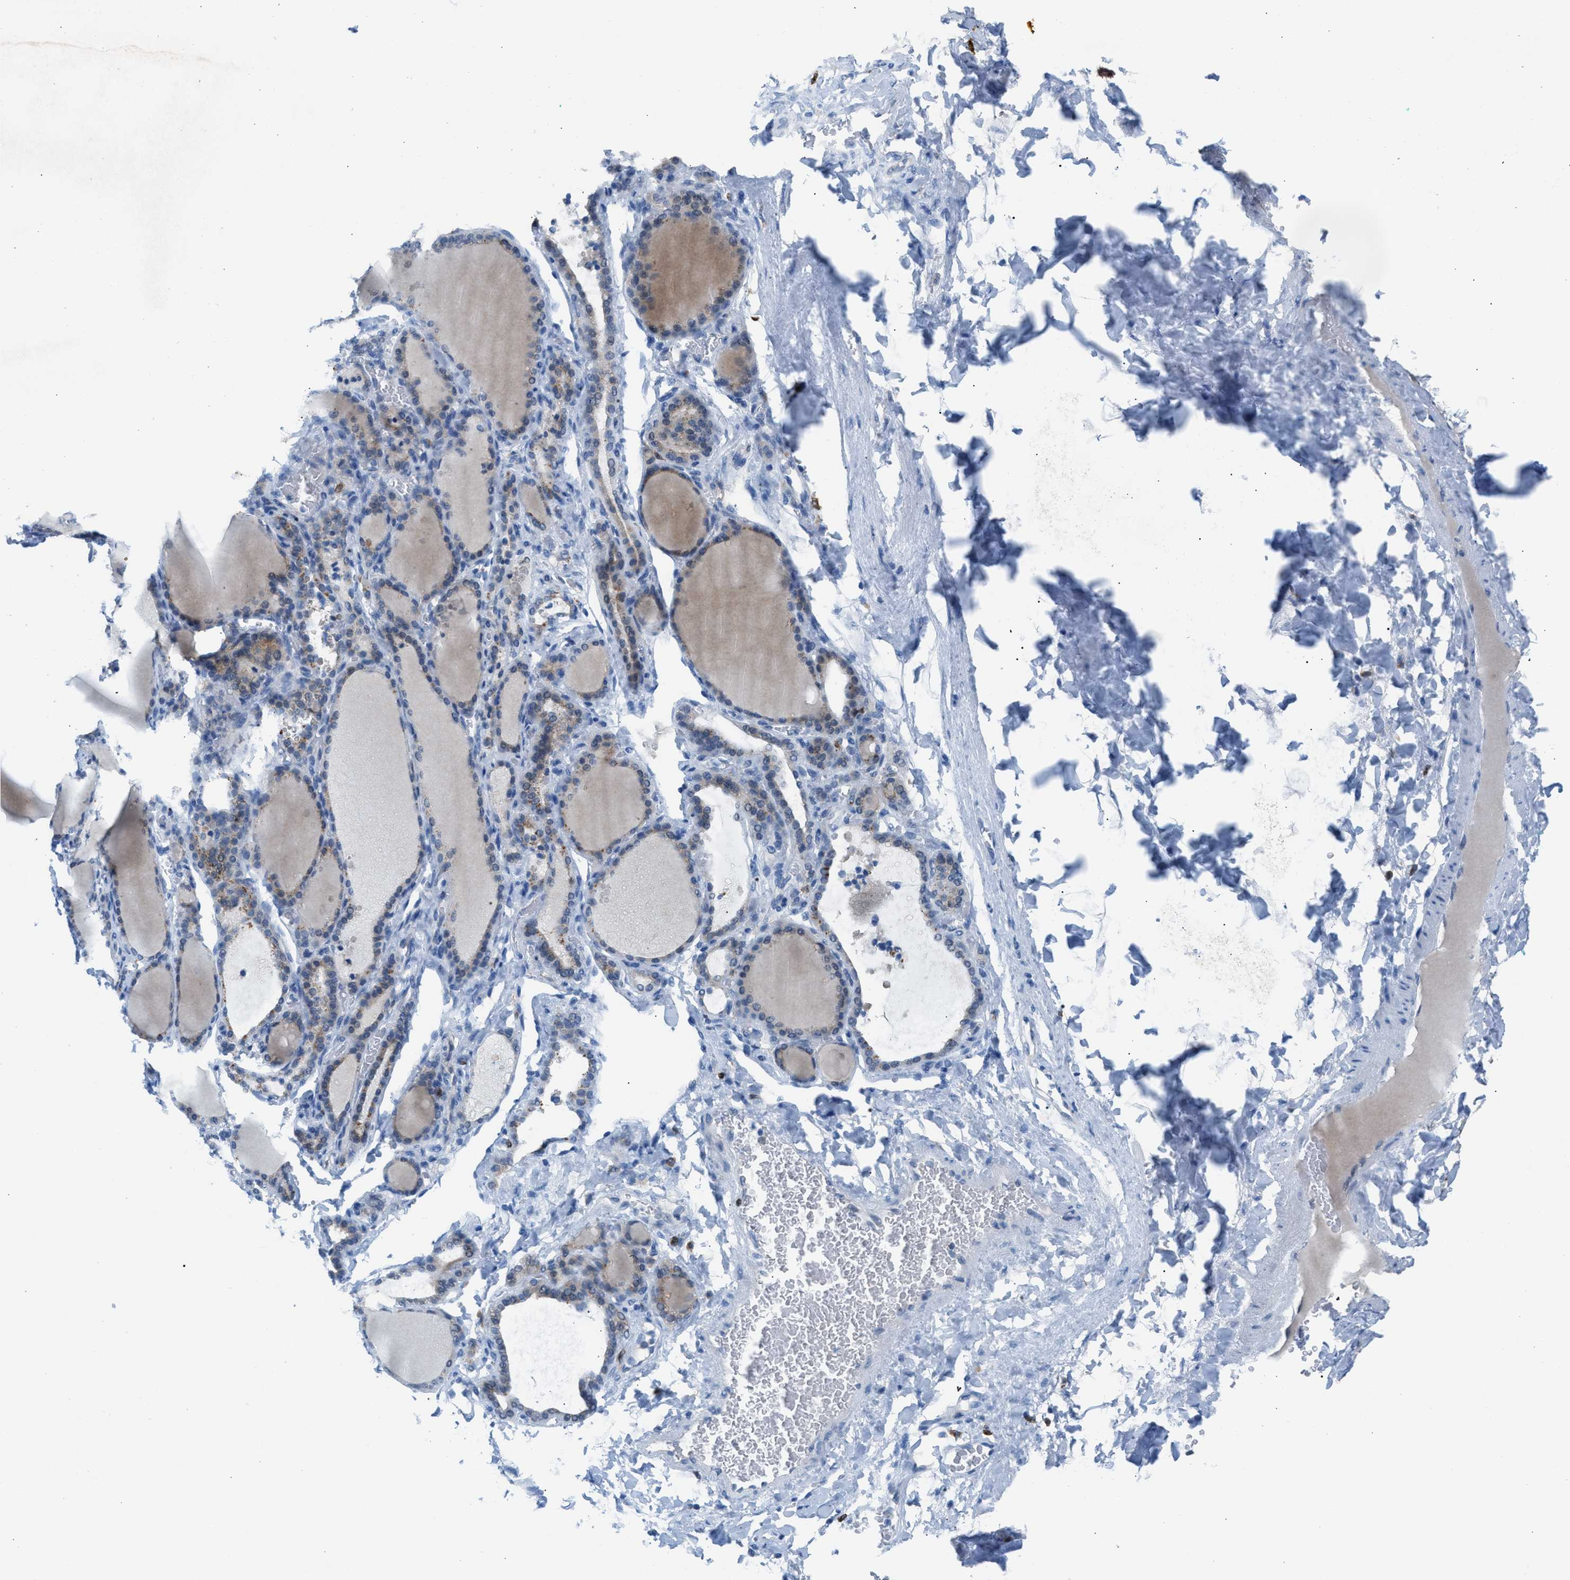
{"staining": {"intensity": "weak", "quantity": "<25%", "location": "cytoplasmic/membranous"}, "tissue": "thyroid gland", "cell_type": "Glandular cells", "image_type": "normal", "snomed": [{"axis": "morphology", "description": "Normal tissue, NOS"}, {"axis": "topography", "description": "Thyroid gland"}], "caption": "A high-resolution photomicrograph shows immunohistochemistry (IHC) staining of normal thyroid gland, which reveals no significant staining in glandular cells.", "gene": "CLEC10A", "patient": {"sex": "female", "age": 28}}